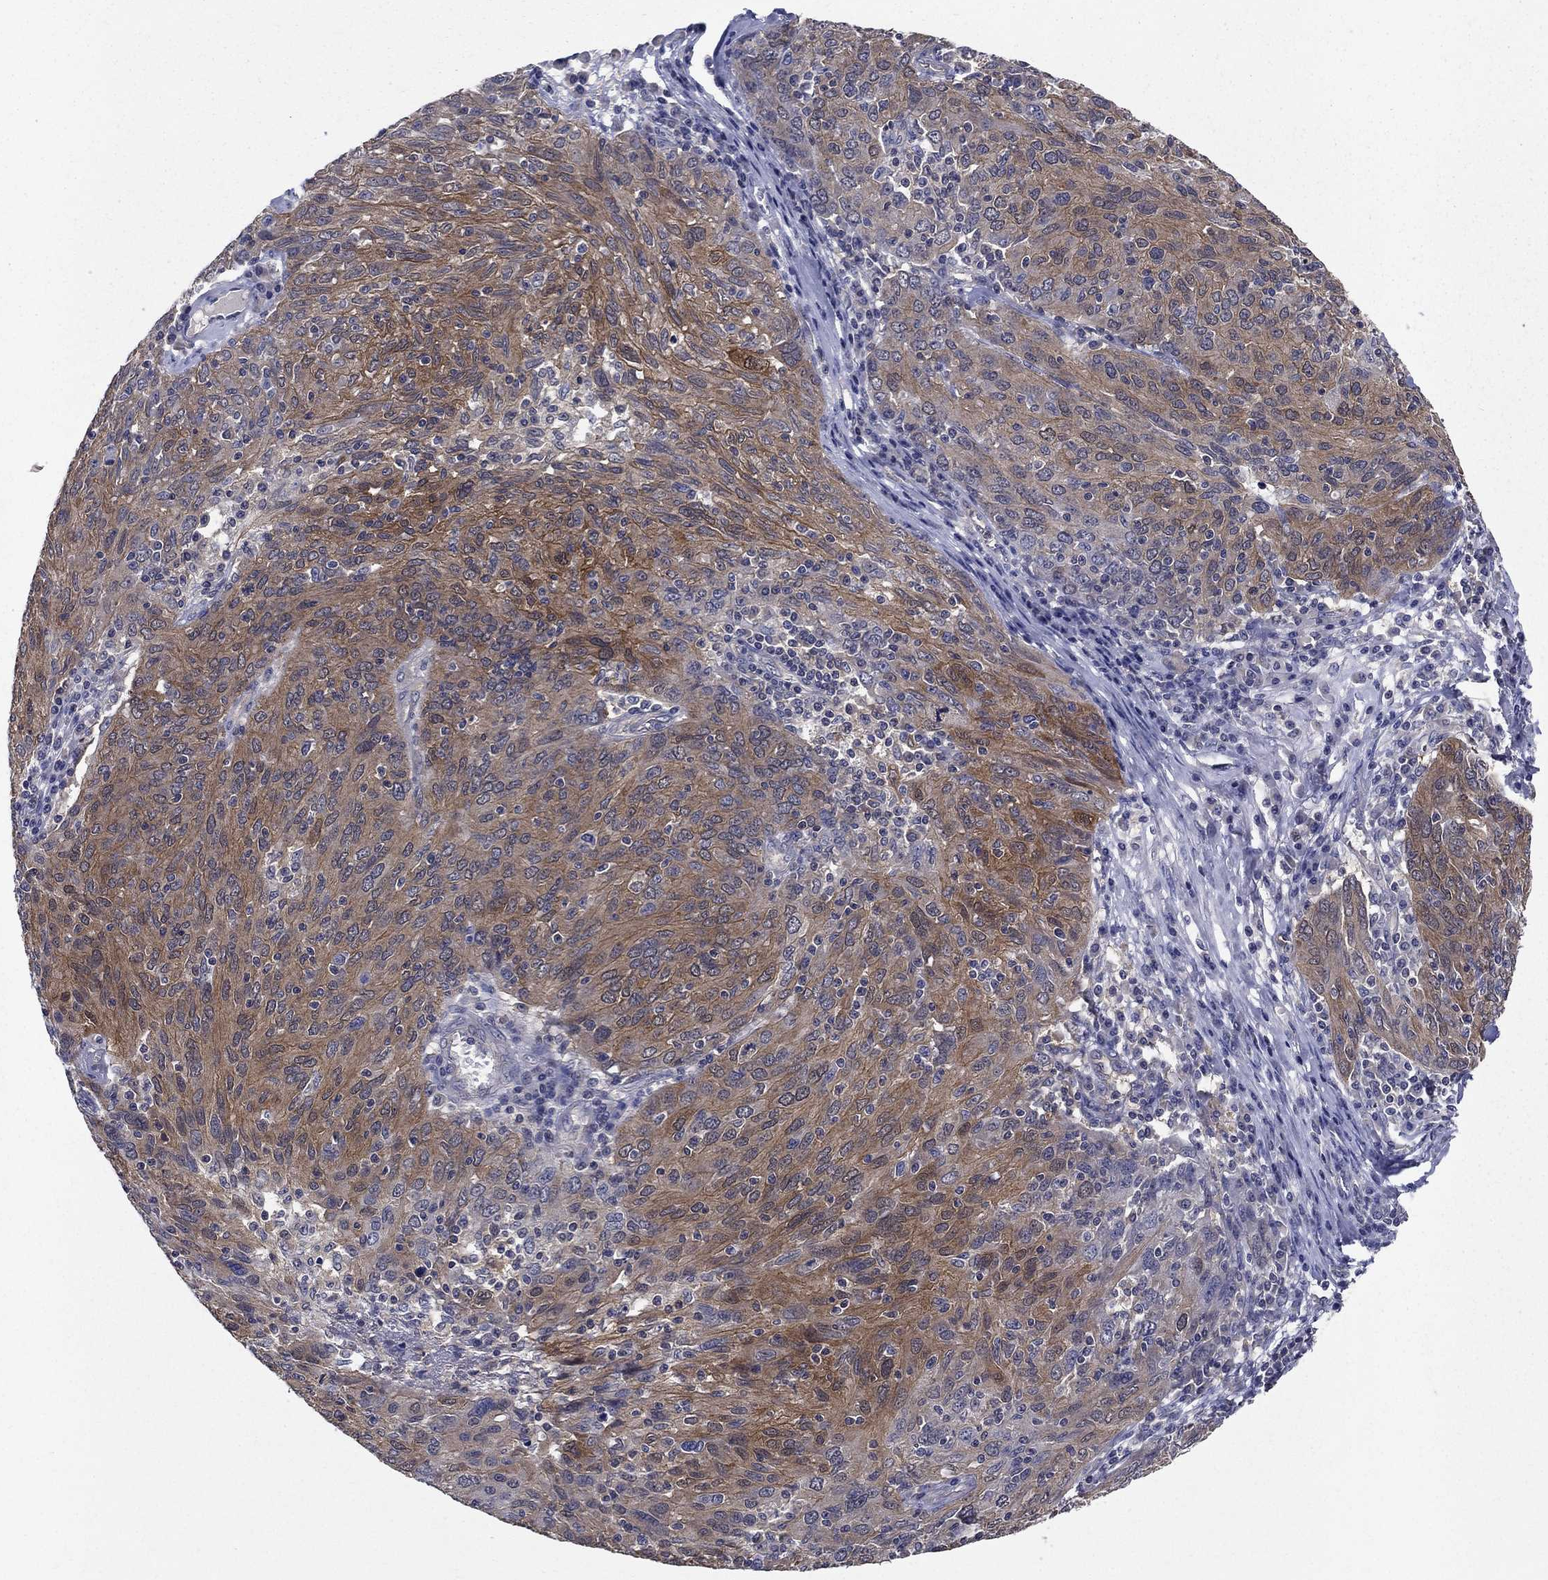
{"staining": {"intensity": "moderate", "quantity": "25%-75%", "location": "cytoplasmic/membranous"}, "tissue": "ovarian cancer", "cell_type": "Tumor cells", "image_type": "cancer", "snomed": [{"axis": "morphology", "description": "Carcinoma, endometroid"}, {"axis": "topography", "description": "Ovary"}], "caption": "Immunohistochemistry (IHC) micrograph of neoplastic tissue: ovarian endometroid carcinoma stained using immunohistochemistry (IHC) shows medium levels of moderate protein expression localized specifically in the cytoplasmic/membranous of tumor cells, appearing as a cytoplasmic/membranous brown color.", "gene": "GLTP", "patient": {"sex": "female", "age": 50}}